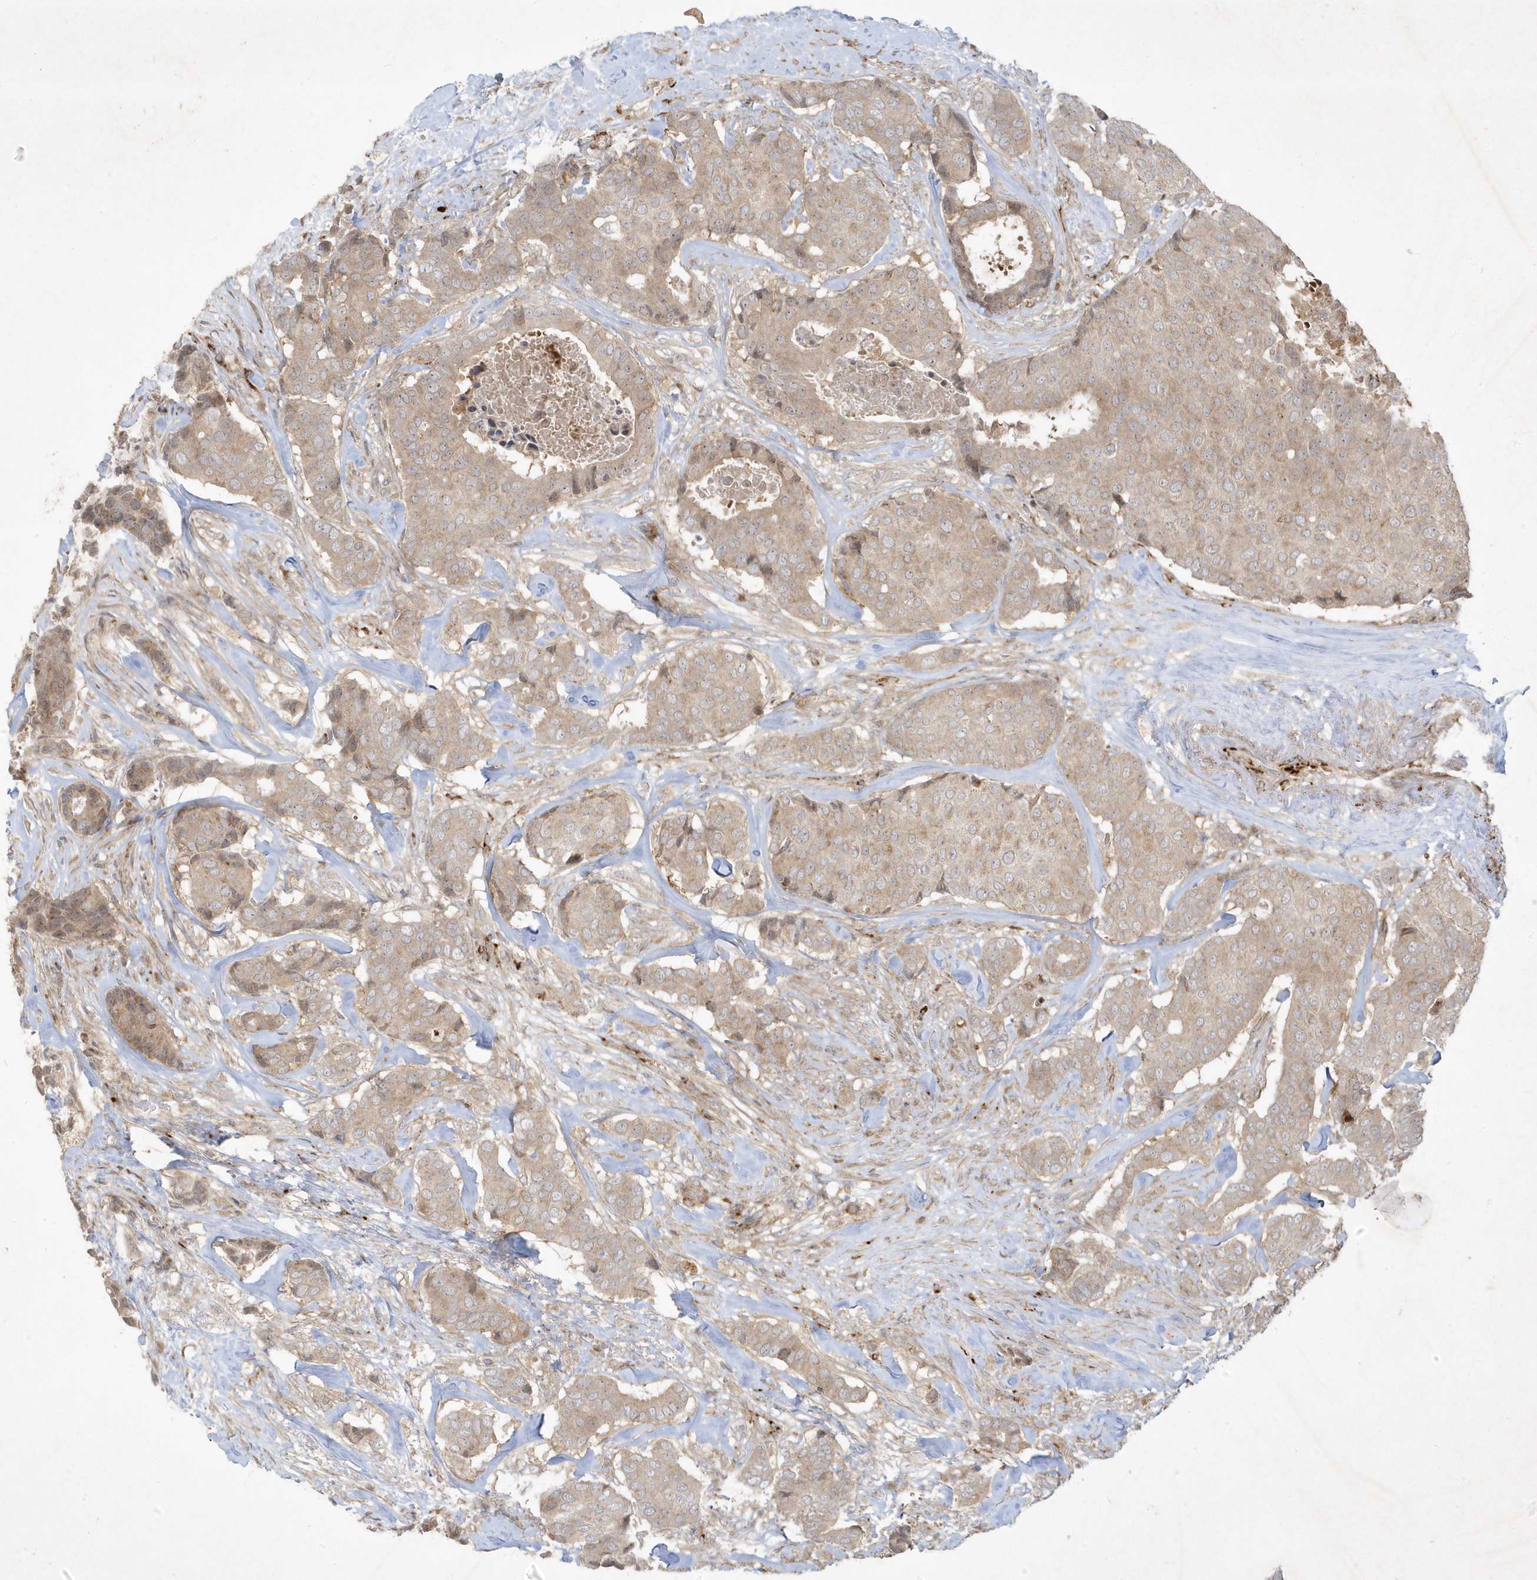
{"staining": {"intensity": "weak", "quantity": "<25%", "location": "cytoplasmic/membranous"}, "tissue": "breast cancer", "cell_type": "Tumor cells", "image_type": "cancer", "snomed": [{"axis": "morphology", "description": "Duct carcinoma"}, {"axis": "topography", "description": "Breast"}], "caption": "Immunohistochemistry photomicrograph of human breast cancer (invasive ductal carcinoma) stained for a protein (brown), which exhibits no staining in tumor cells.", "gene": "IFT57", "patient": {"sex": "female", "age": 75}}